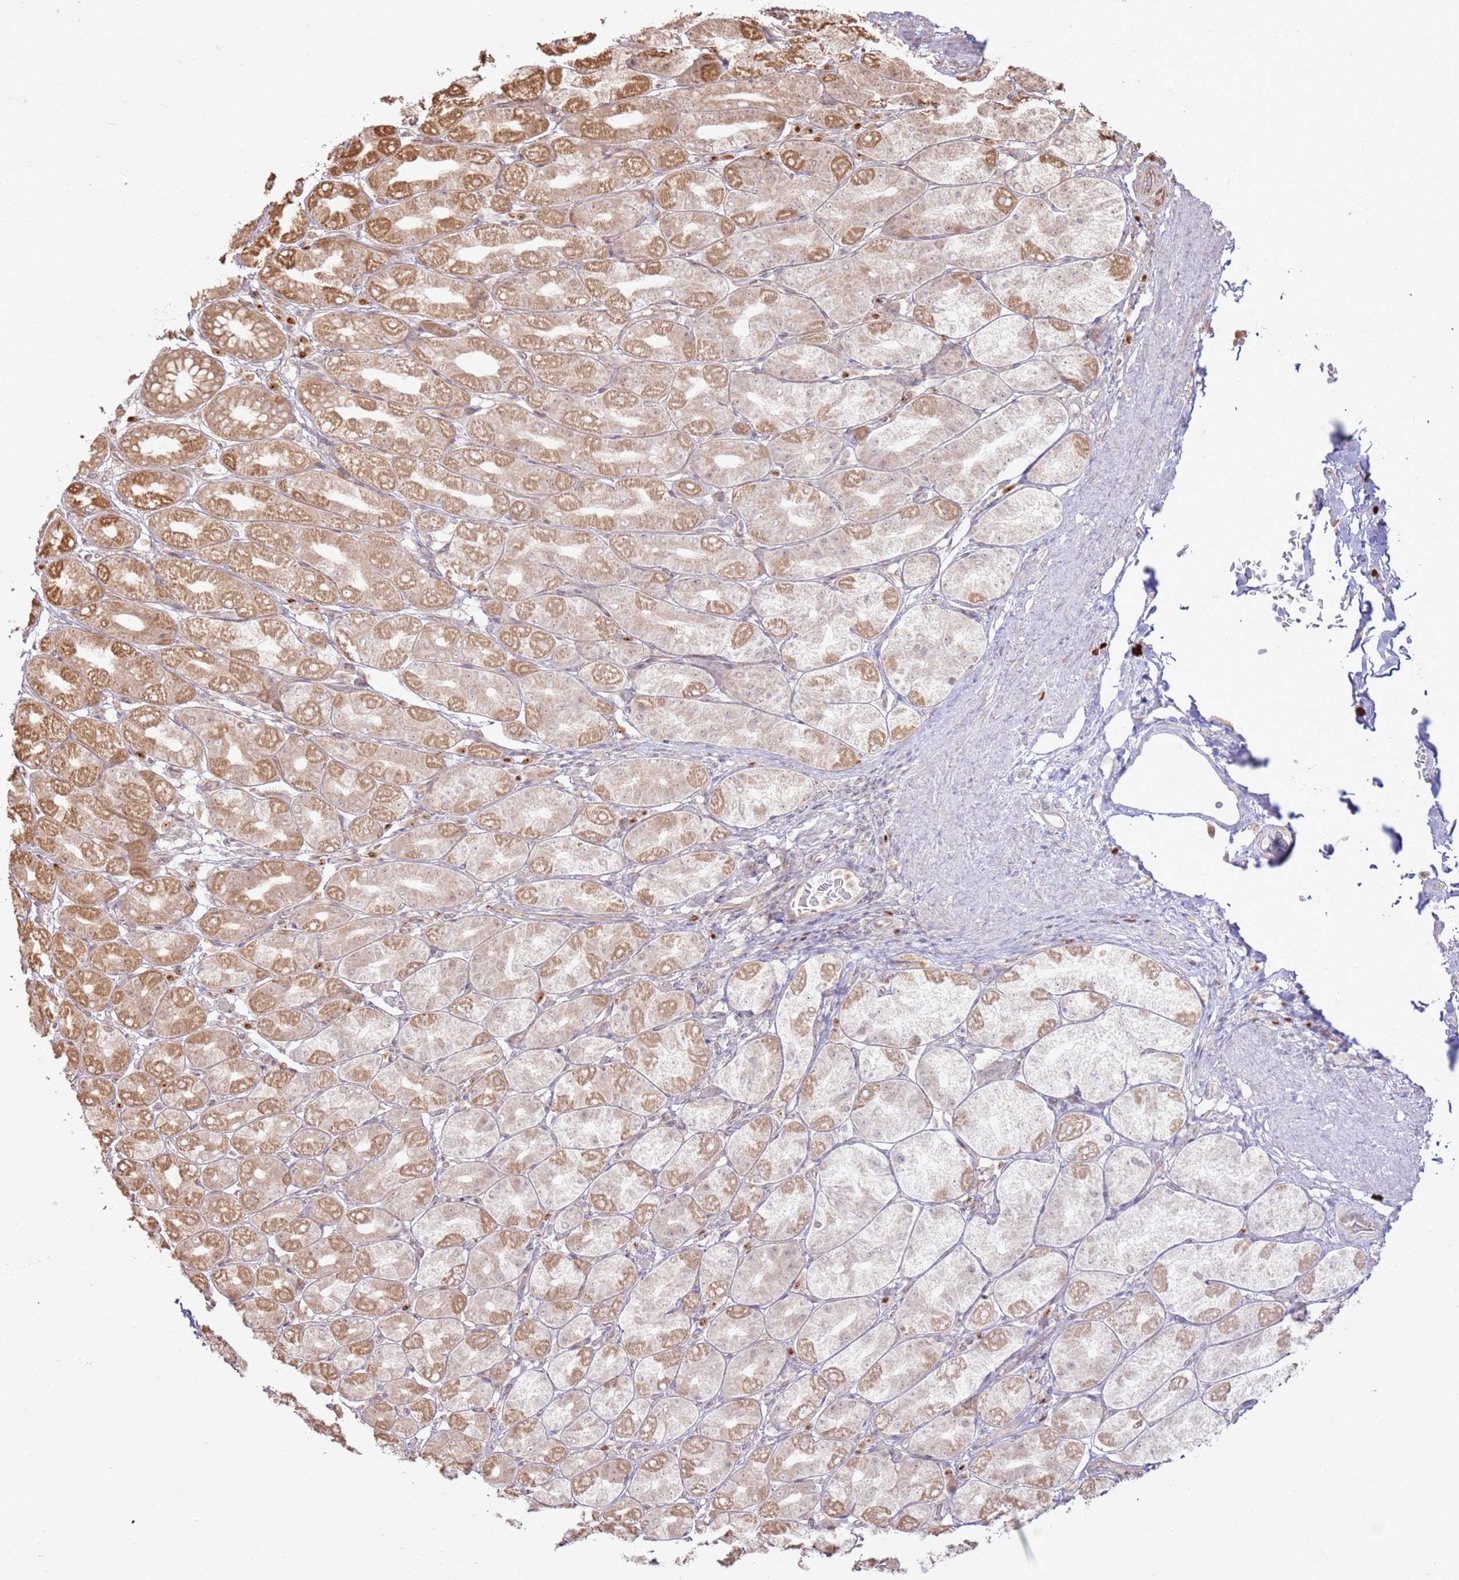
{"staining": {"intensity": "moderate", "quantity": "25%-75%", "location": "cytoplasmic/membranous"}, "tissue": "stomach", "cell_type": "Glandular cells", "image_type": "normal", "snomed": [{"axis": "morphology", "description": "Normal tissue, NOS"}, {"axis": "topography", "description": "Stomach, upper"}], "caption": "A brown stain highlights moderate cytoplasmic/membranous expression of a protein in glandular cells of unremarkable stomach.", "gene": "TBC1D13", "patient": {"sex": "male", "age": 68}}